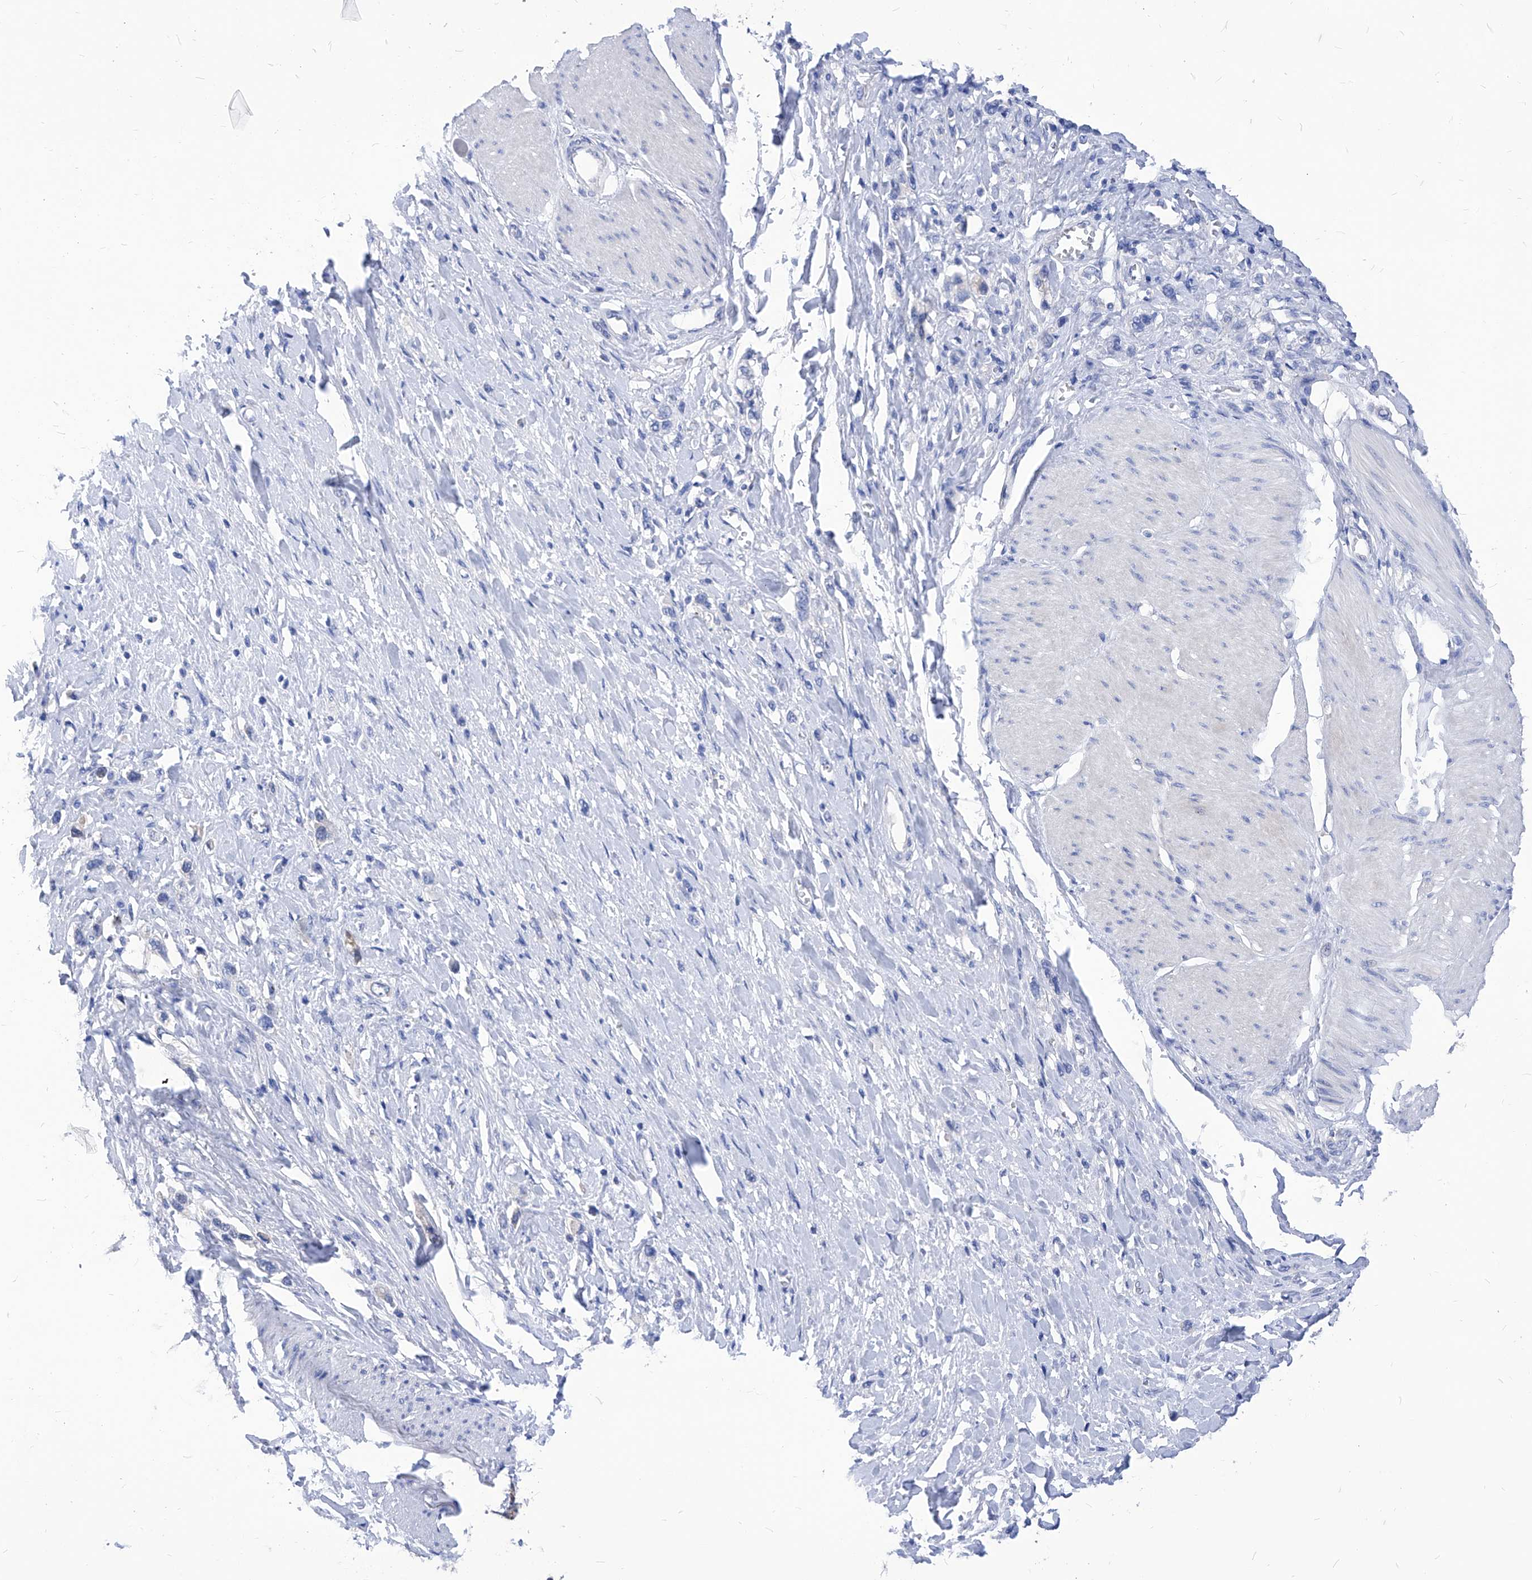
{"staining": {"intensity": "negative", "quantity": "none", "location": "none"}, "tissue": "stomach cancer", "cell_type": "Tumor cells", "image_type": "cancer", "snomed": [{"axis": "morphology", "description": "Adenocarcinoma, NOS"}, {"axis": "topography", "description": "Stomach"}], "caption": "Immunohistochemistry of human stomach adenocarcinoma displays no positivity in tumor cells.", "gene": "XPNPEP1", "patient": {"sex": "female", "age": 65}}